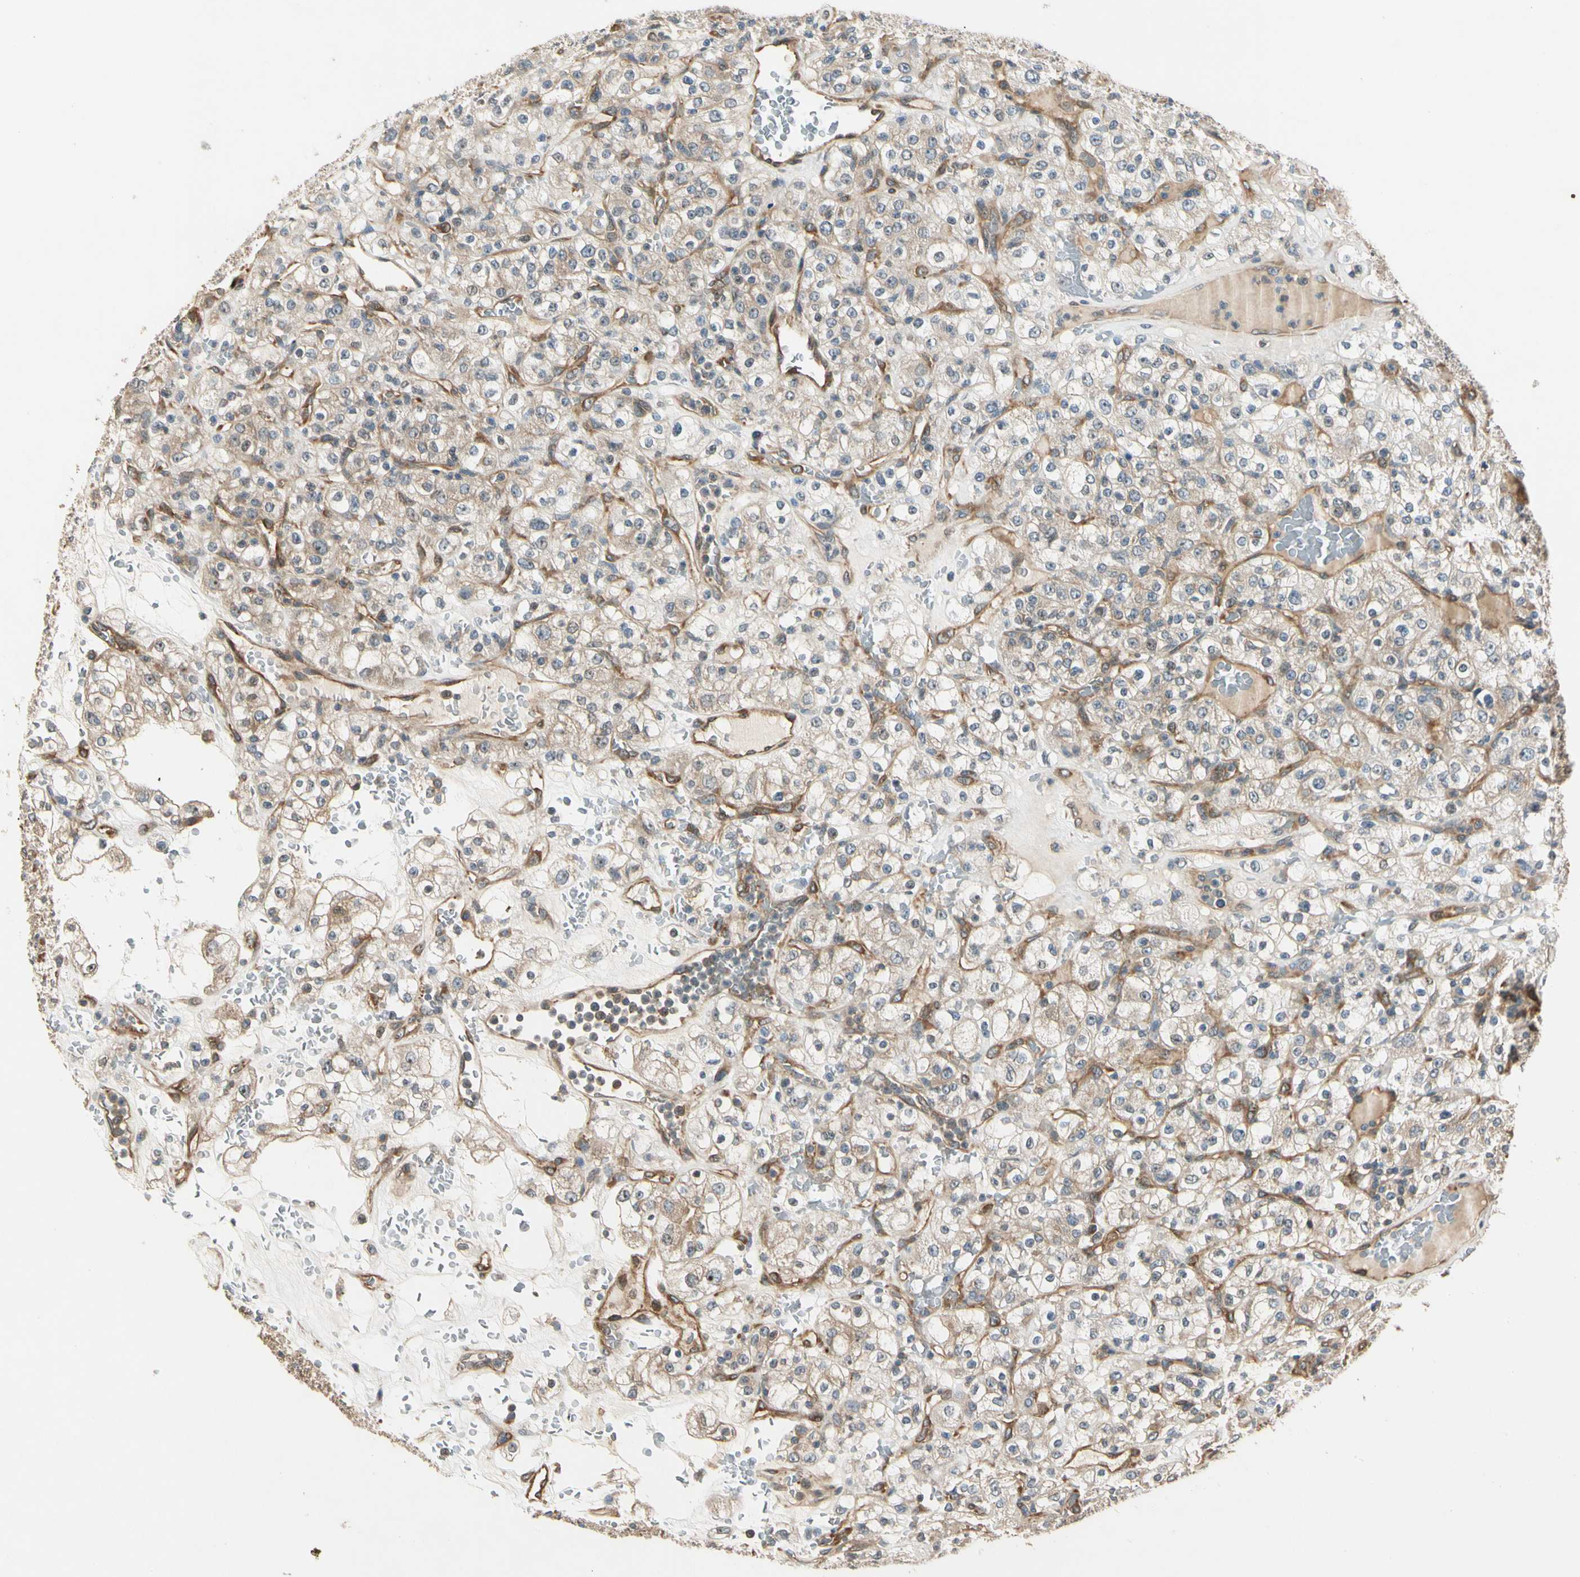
{"staining": {"intensity": "weak", "quantity": ">75%", "location": "cytoplasmic/membranous"}, "tissue": "renal cancer", "cell_type": "Tumor cells", "image_type": "cancer", "snomed": [{"axis": "morphology", "description": "Normal tissue, NOS"}, {"axis": "morphology", "description": "Adenocarcinoma, NOS"}, {"axis": "topography", "description": "Kidney"}], "caption": "Protein staining displays weak cytoplasmic/membranous positivity in approximately >75% of tumor cells in renal adenocarcinoma.", "gene": "ROCK2", "patient": {"sex": "female", "age": 72}}